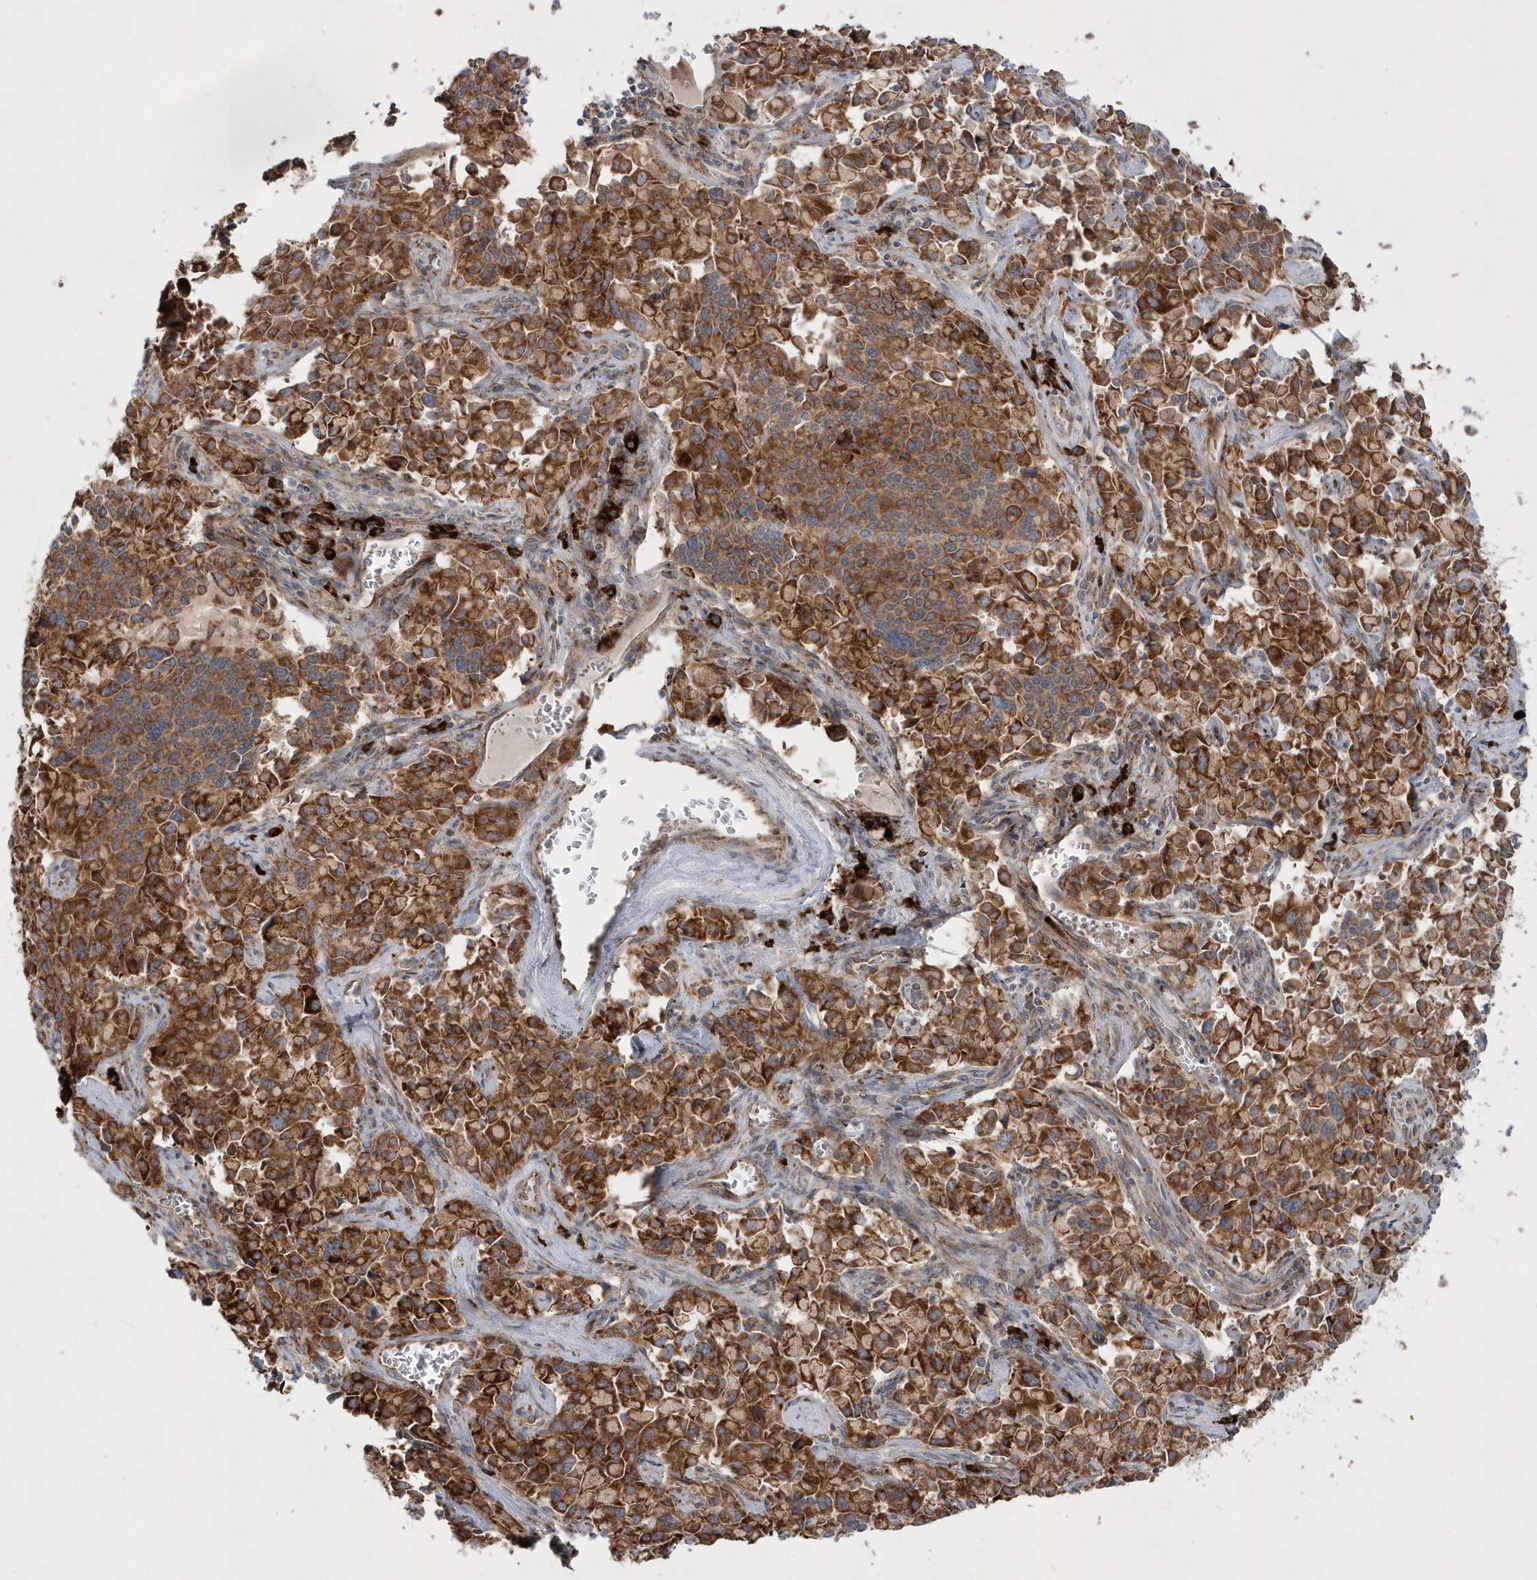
{"staining": {"intensity": "moderate", "quantity": ">75%", "location": "cytoplasmic/membranous"}, "tissue": "pancreatic cancer", "cell_type": "Tumor cells", "image_type": "cancer", "snomed": [{"axis": "morphology", "description": "Adenocarcinoma, NOS"}, {"axis": "topography", "description": "Pancreas"}], "caption": "A brown stain highlights moderate cytoplasmic/membranous positivity of a protein in adenocarcinoma (pancreatic) tumor cells. (brown staining indicates protein expression, while blue staining denotes nuclei).", "gene": "SH3BP2", "patient": {"sex": "male", "age": 65}}